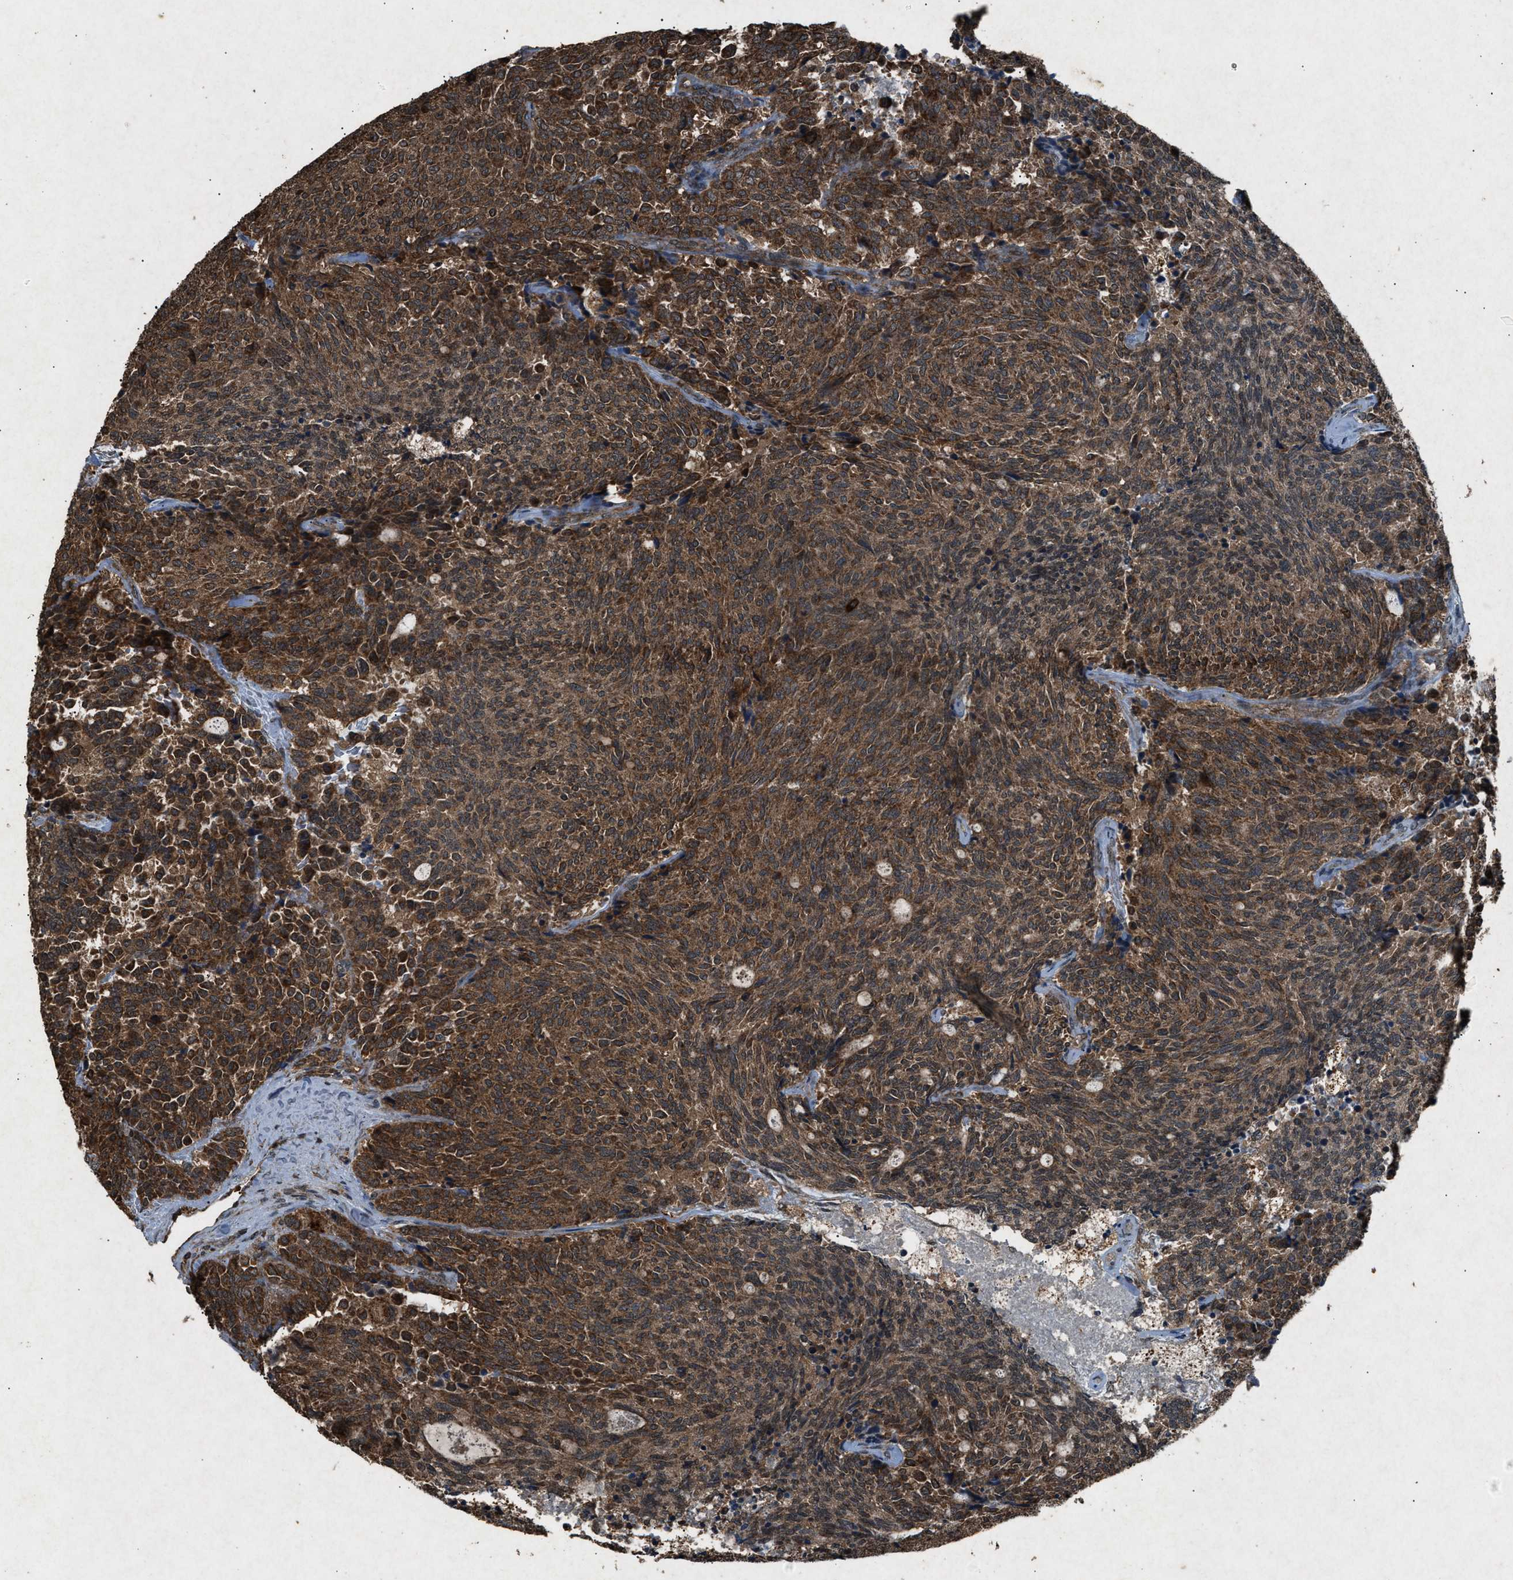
{"staining": {"intensity": "strong", "quantity": ">75%", "location": "cytoplasmic/membranous"}, "tissue": "carcinoid", "cell_type": "Tumor cells", "image_type": "cancer", "snomed": [{"axis": "morphology", "description": "Carcinoid, malignant, NOS"}, {"axis": "topography", "description": "Pancreas"}], "caption": "Protein expression analysis of carcinoid (malignant) demonstrates strong cytoplasmic/membranous positivity in about >75% of tumor cells. (DAB = brown stain, brightfield microscopy at high magnification).", "gene": "OAS1", "patient": {"sex": "female", "age": 54}}